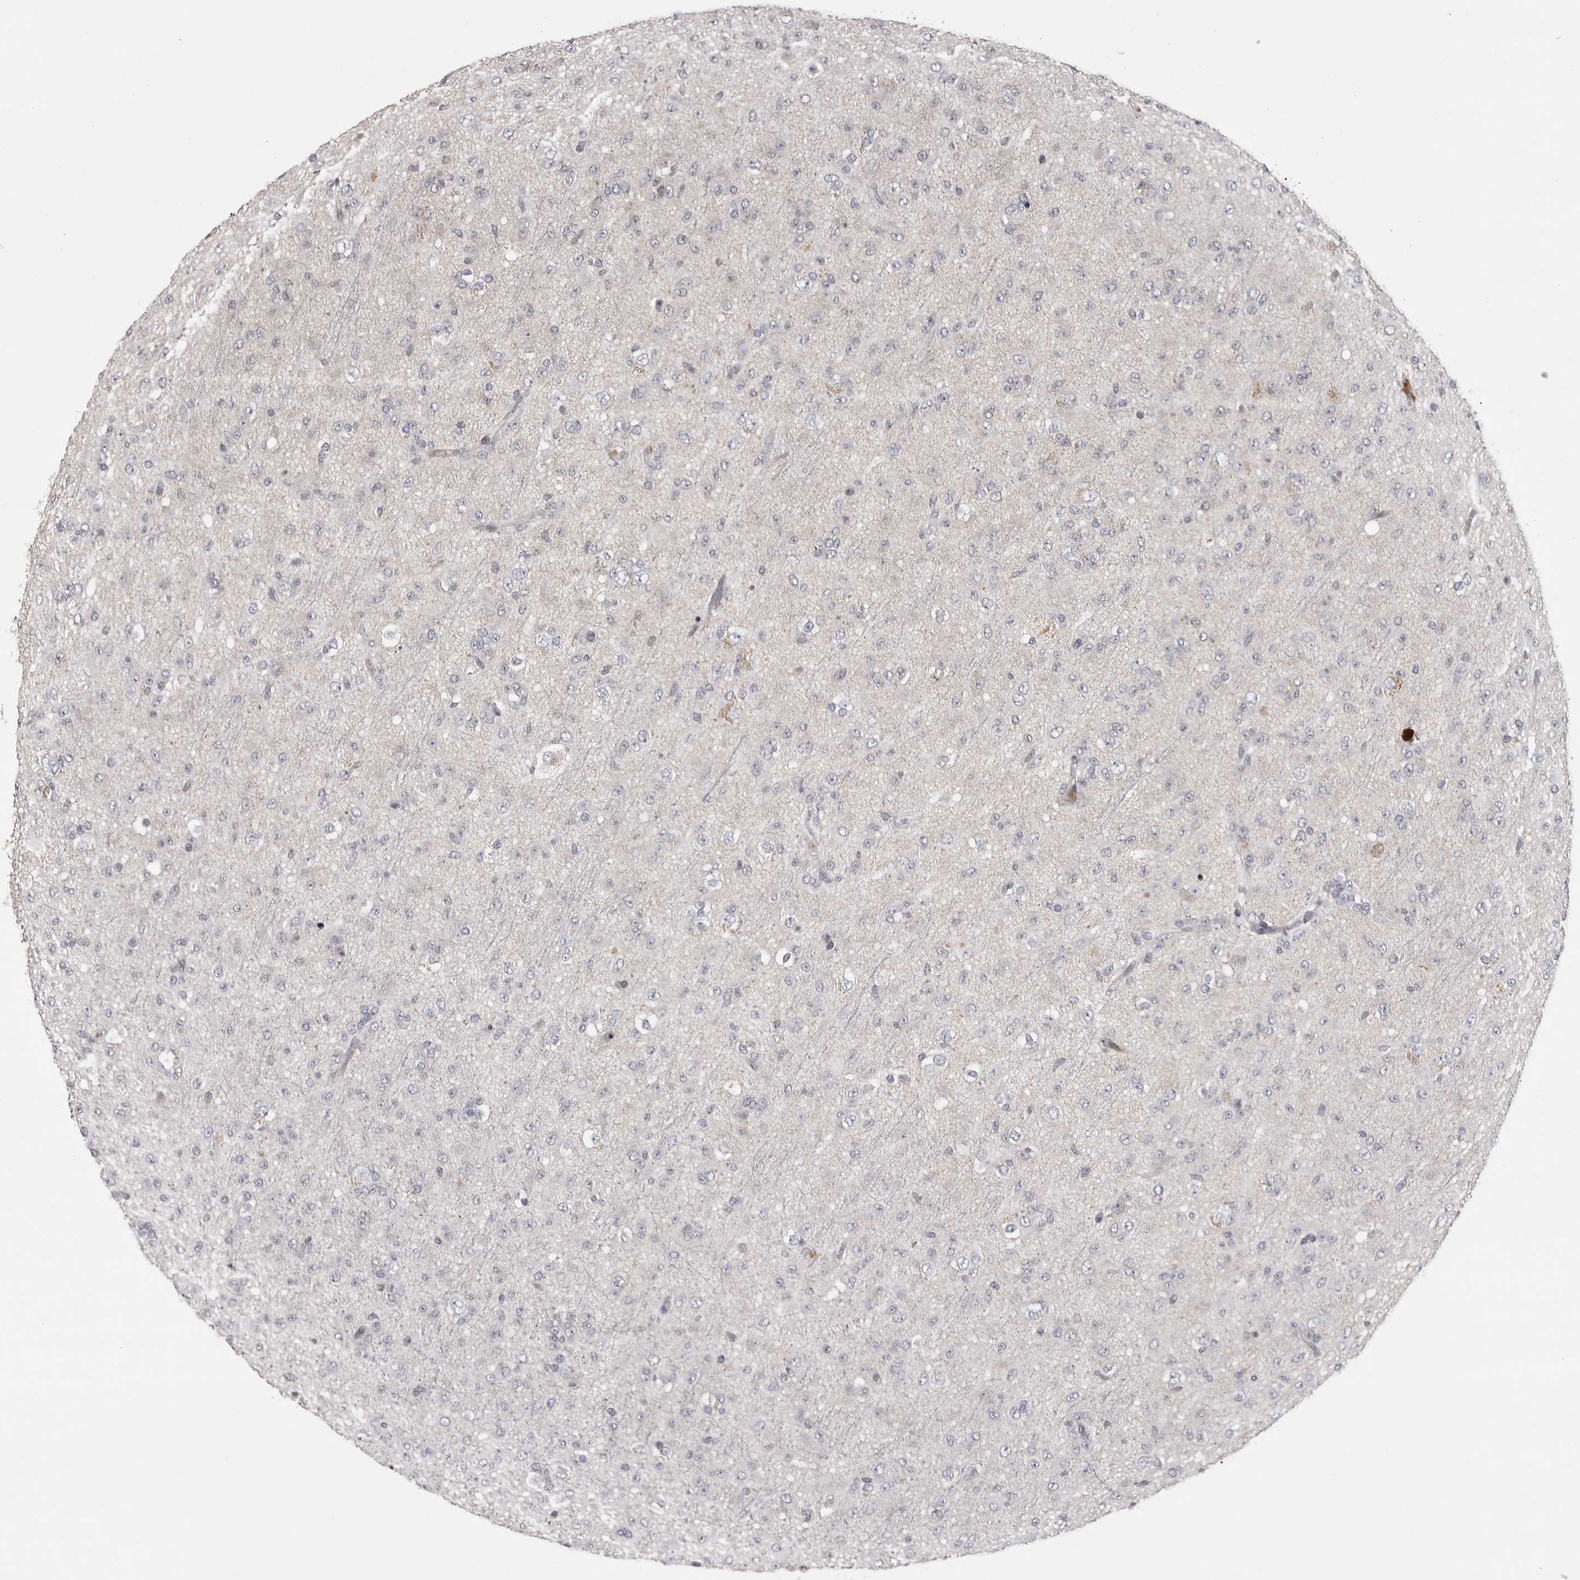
{"staining": {"intensity": "negative", "quantity": "none", "location": "none"}, "tissue": "glioma", "cell_type": "Tumor cells", "image_type": "cancer", "snomed": [{"axis": "morphology", "description": "Glioma, malignant, Low grade"}, {"axis": "topography", "description": "Brain"}], "caption": "This micrograph is of glioma stained with IHC to label a protein in brown with the nuclei are counter-stained blue. There is no staining in tumor cells.", "gene": "POLE2", "patient": {"sex": "male", "age": 65}}